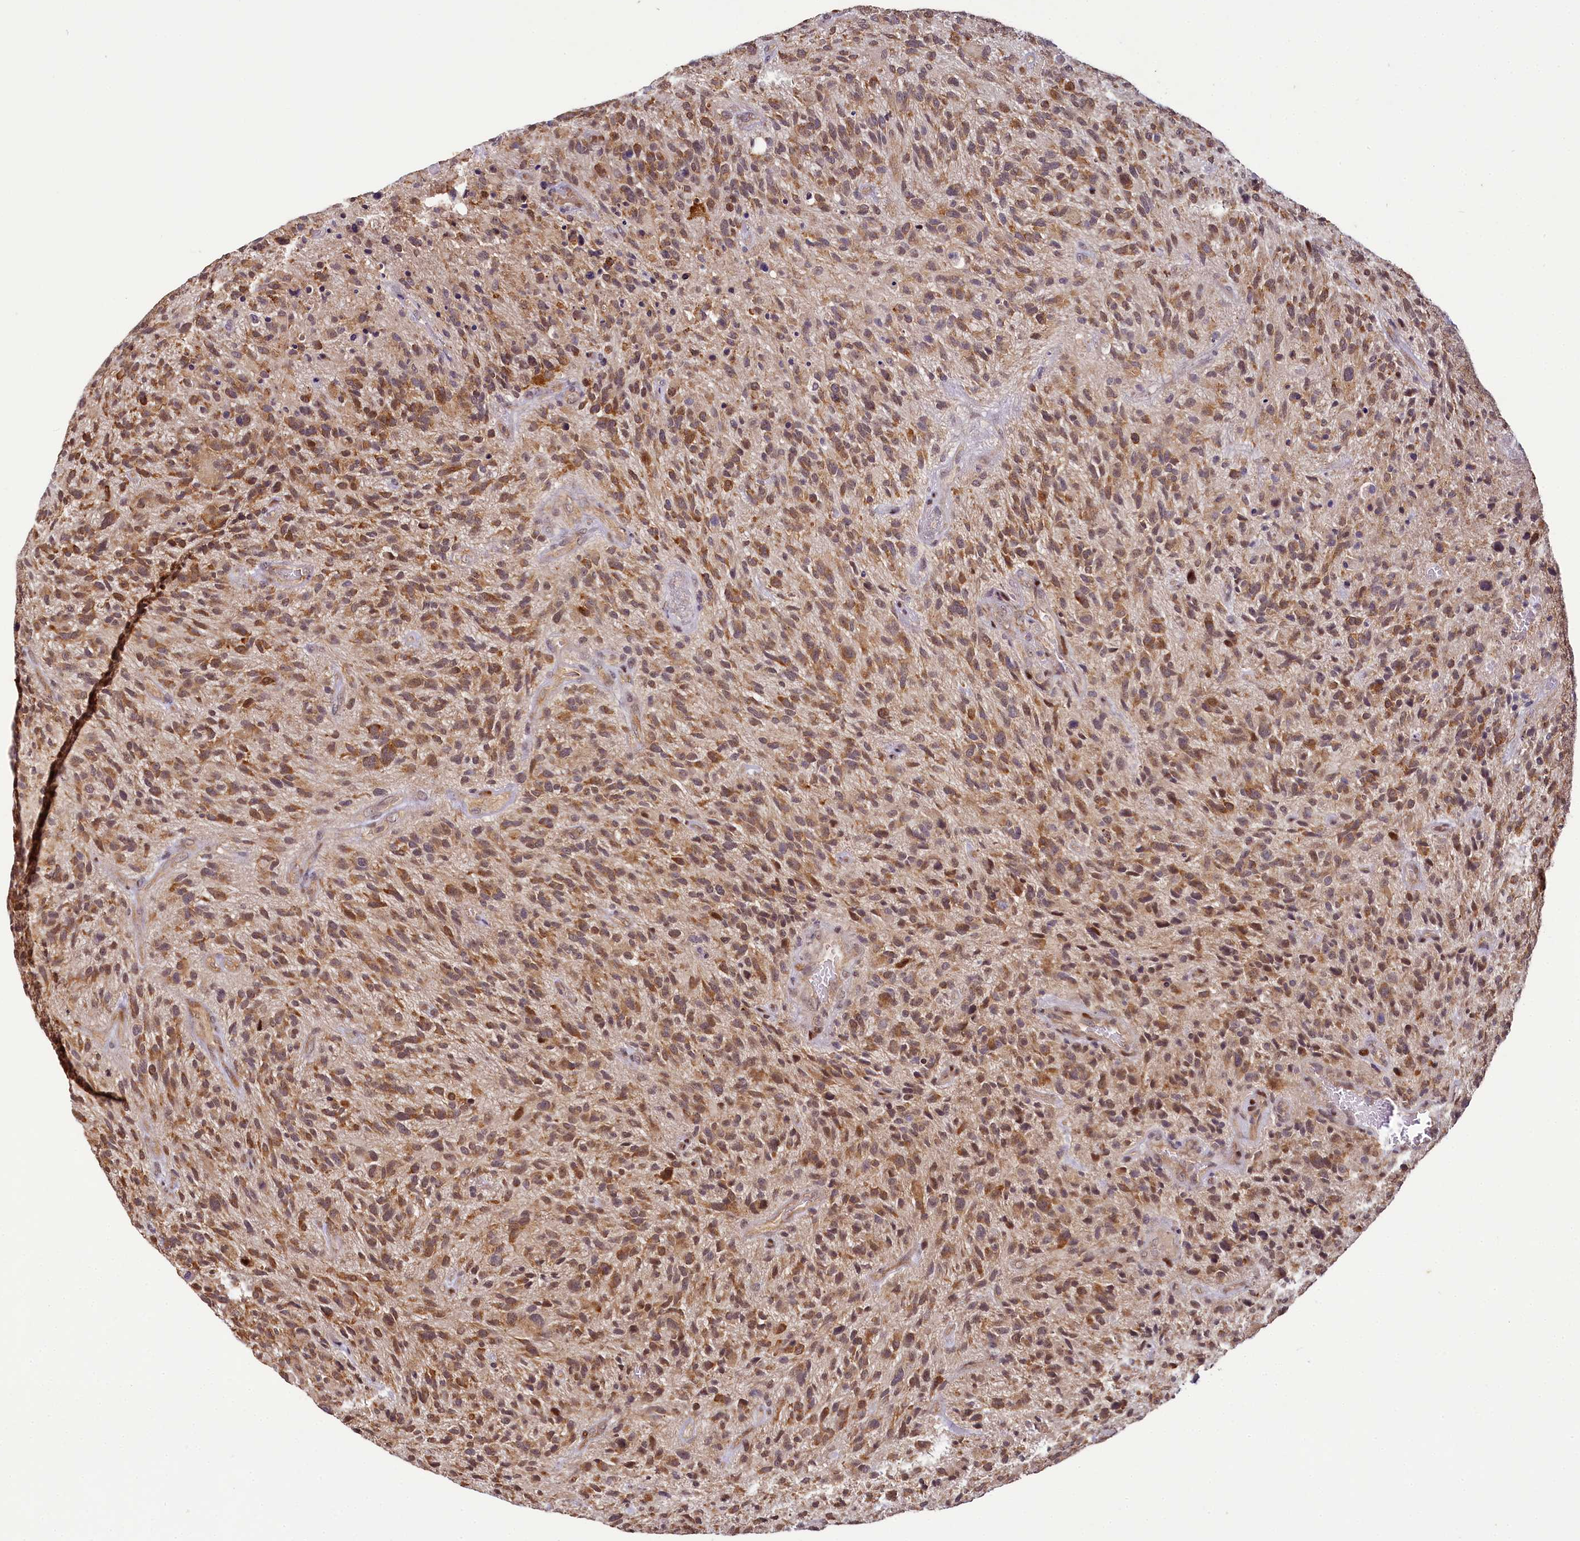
{"staining": {"intensity": "moderate", "quantity": ">75%", "location": "cytoplasmic/membranous"}, "tissue": "glioma", "cell_type": "Tumor cells", "image_type": "cancer", "snomed": [{"axis": "morphology", "description": "Glioma, malignant, High grade"}, {"axis": "topography", "description": "Brain"}], "caption": "The micrograph reveals staining of glioma, revealing moderate cytoplasmic/membranous protein expression (brown color) within tumor cells.", "gene": "TMEM39A", "patient": {"sex": "male", "age": 47}}